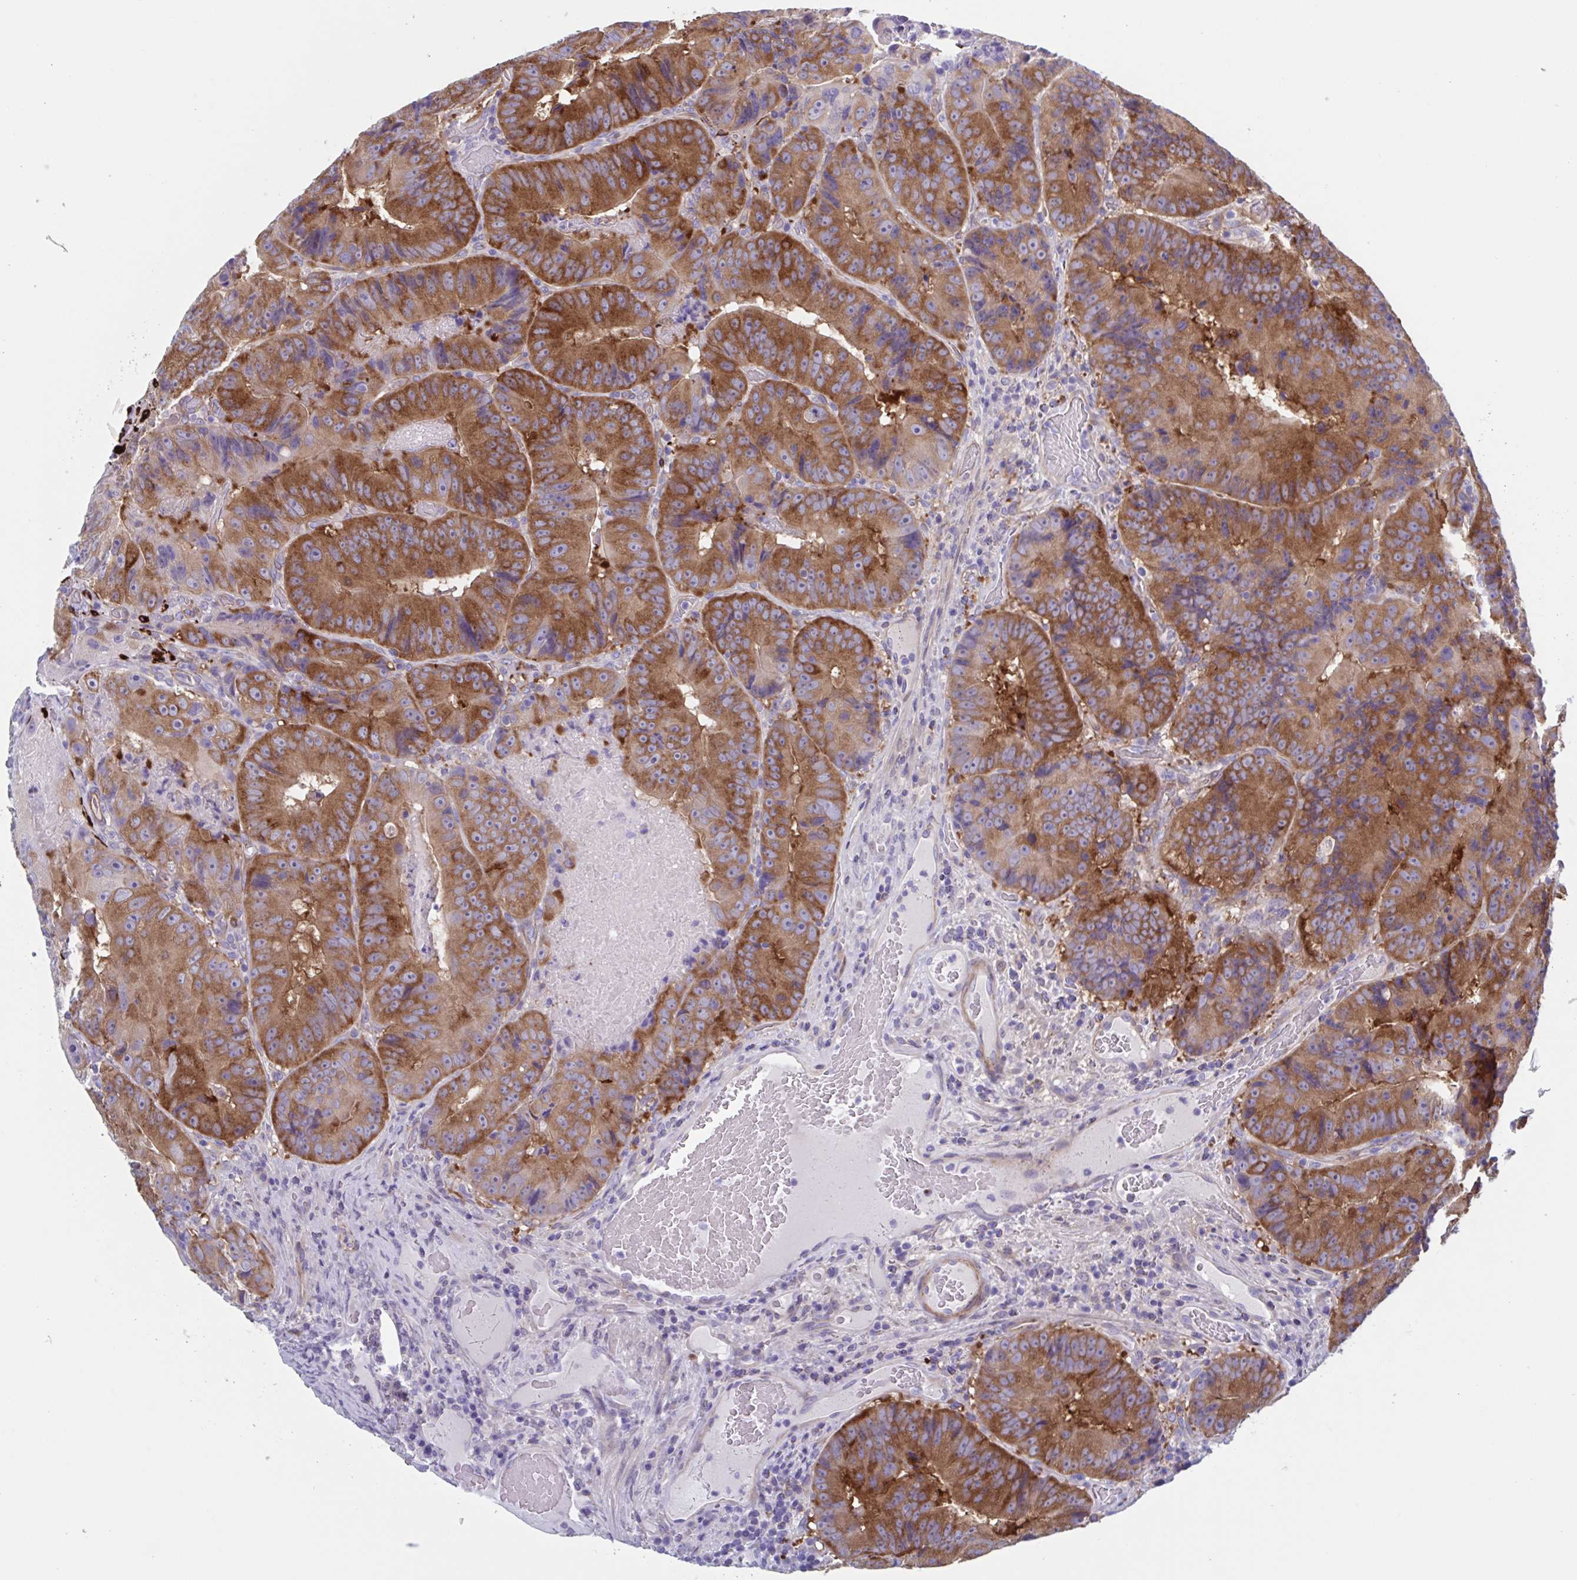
{"staining": {"intensity": "strong", "quantity": ">75%", "location": "cytoplasmic/membranous"}, "tissue": "colorectal cancer", "cell_type": "Tumor cells", "image_type": "cancer", "snomed": [{"axis": "morphology", "description": "Adenocarcinoma, NOS"}, {"axis": "topography", "description": "Colon"}], "caption": "About >75% of tumor cells in colorectal cancer (adenocarcinoma) show strong cytoplasmic/membranous protein staining as visualized by brown immunohistochemical staining.", "gene": "LPIN3", "patient": {"sex": "female", "age": 86}}